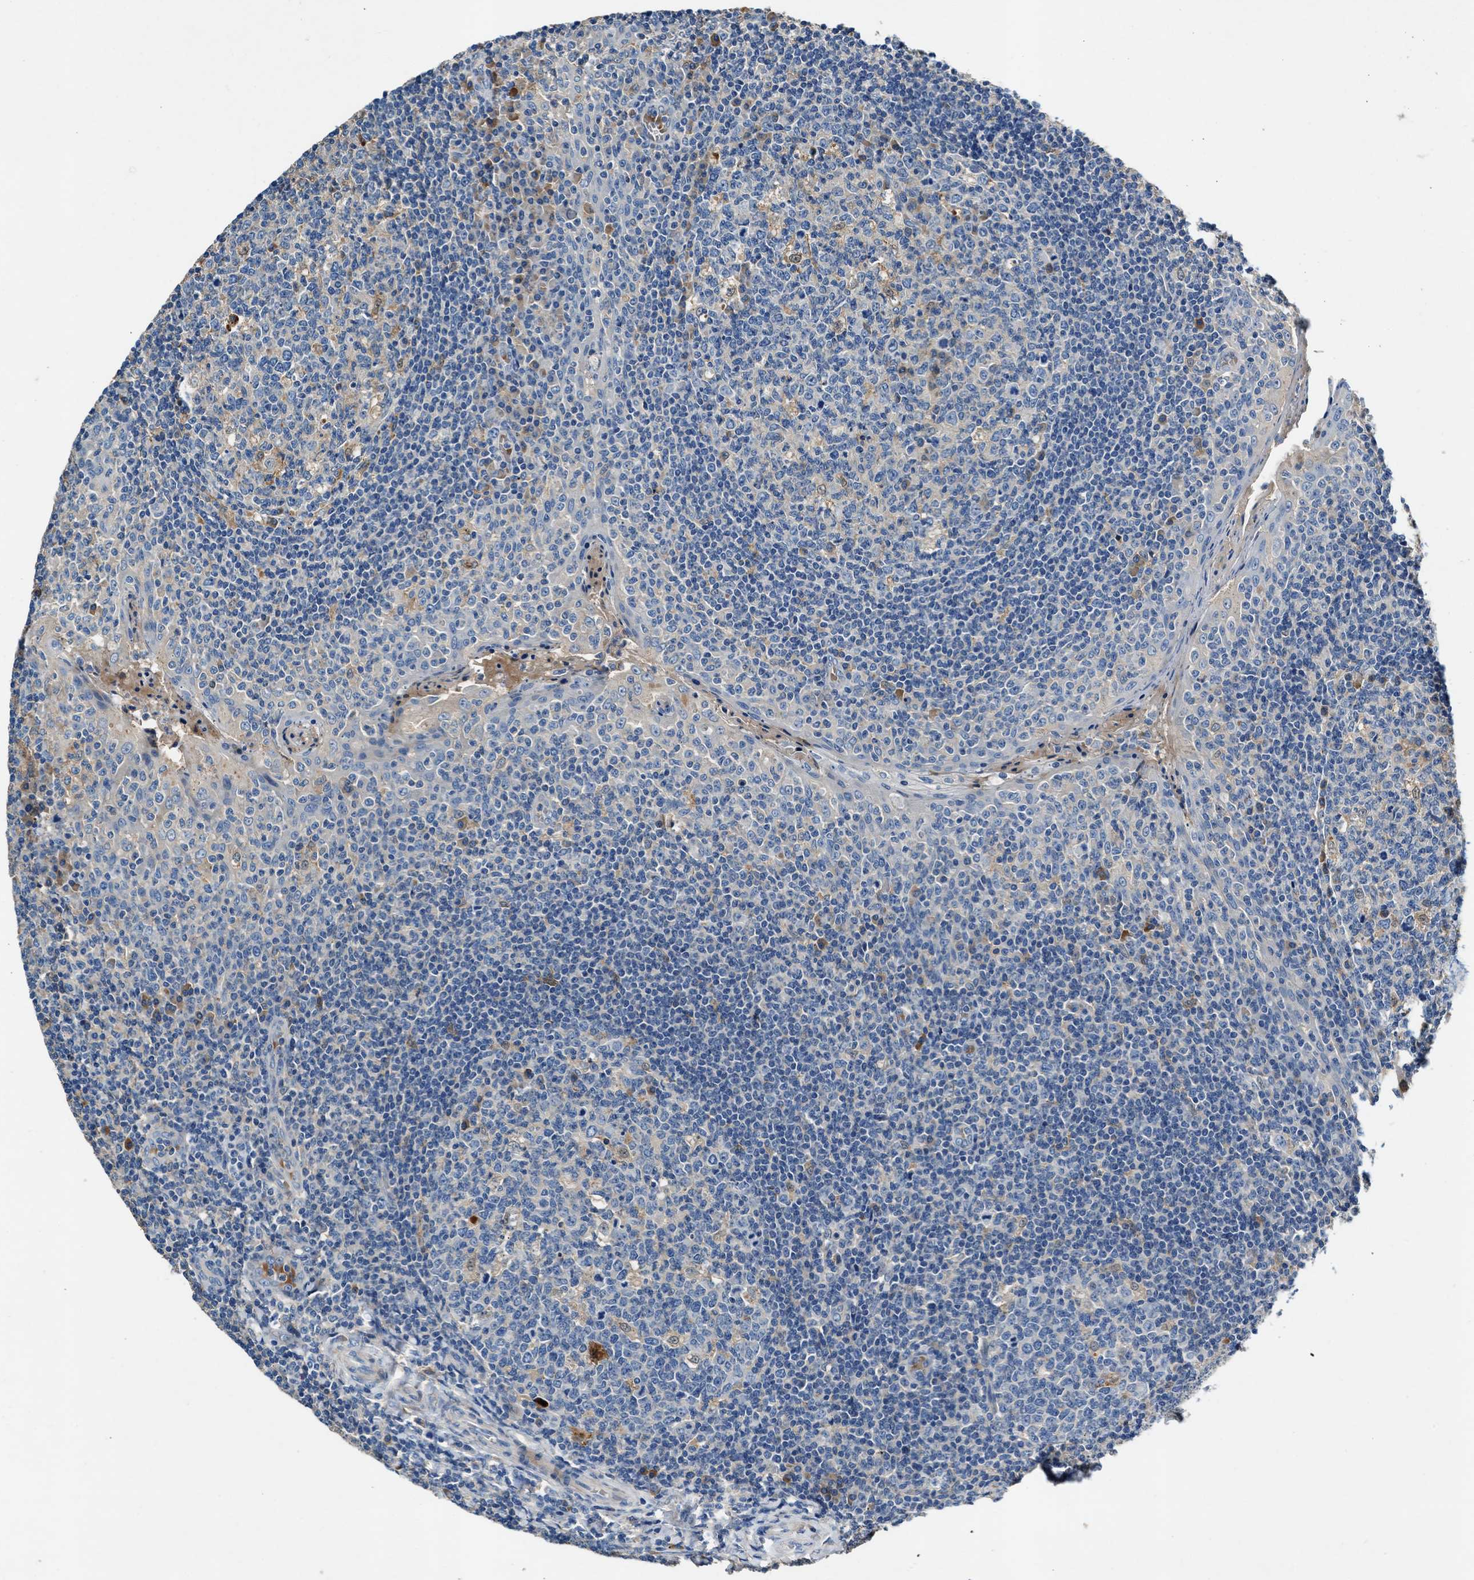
{"staining": {"intensity": "weak", "quantity": "<25%", "location": "cytoplasmic/membranous"}, "tissue": "tonsil", "cell_type": "Germinal center cells", "image_type": "normal", "snomed": [{"axis": "morphology", "description": "Normal tissue, NOS"}, {"axis": "topography", "description": "Tonsil"}], "caption": "The photomicrograph demonstrates no significant staining in germinal center cells of tonsil. Nuclei are stained in blue.", "gene": "RWDD2B", "patient": {"sex": "female", "age": 19}}